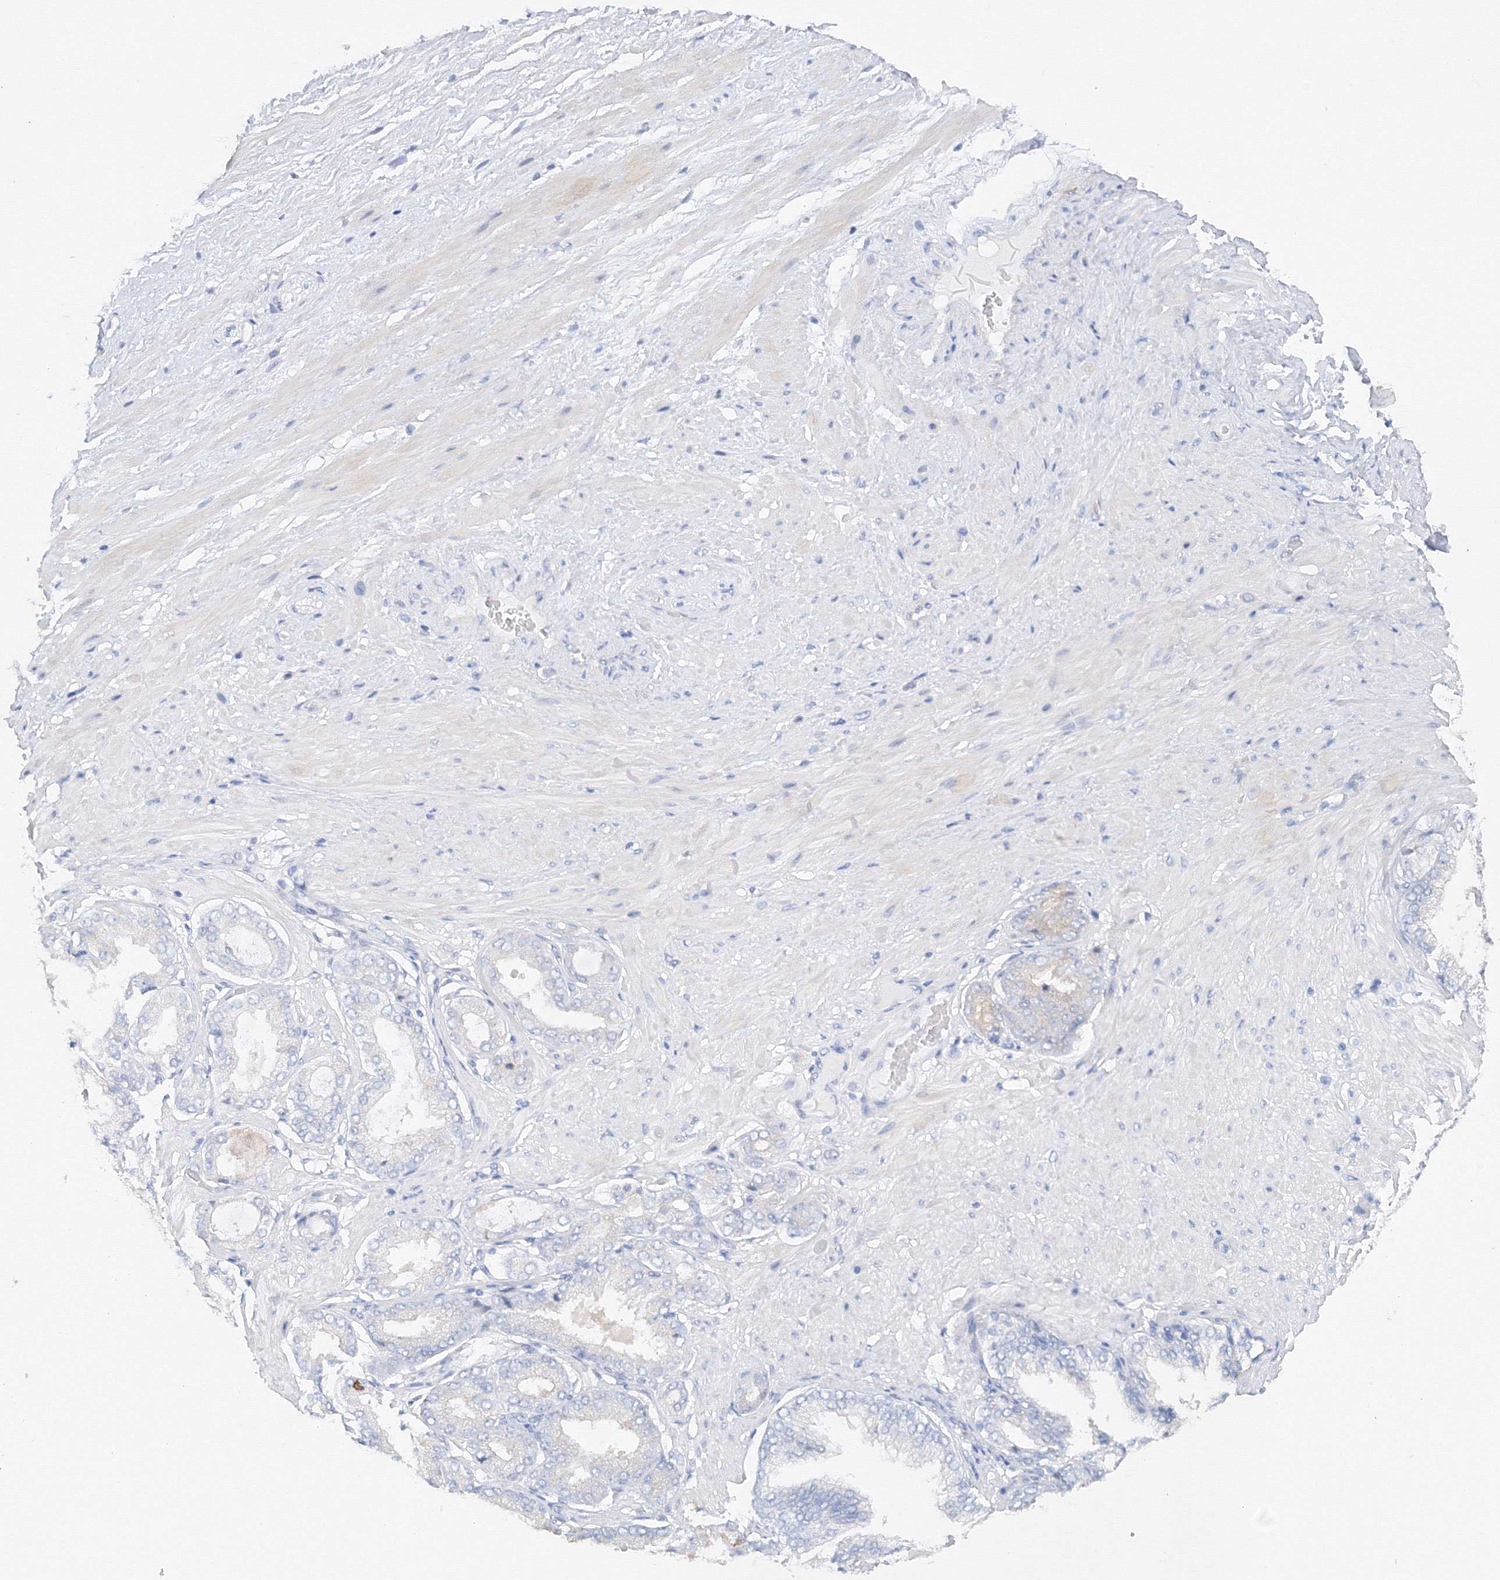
{"staining": {"intensity": "negative", "quantity": "none", "location": "none"}, "tissue": "adipose tissue", "cell_type": "Adipocytes", "image_type": "normal", "snomed": [{"axis": "morphology", "description": "Normal tissue, NOS"}, {"axis": "morphology", "description": "Adenocarcinoma, Low grade"}, {"axis": "topography", "description": "Prostate"}, {"axis": "topography", "description": "Peripheral nerve tissue"}], "caption": "Image shows no significant protein expression in adipocytes of benign adipose tissue. (Immunohistochemistry, brightfield microscopy, high magnification).", "gene": "TAMM41", "patient": {"sex": "male", "age": 63}}